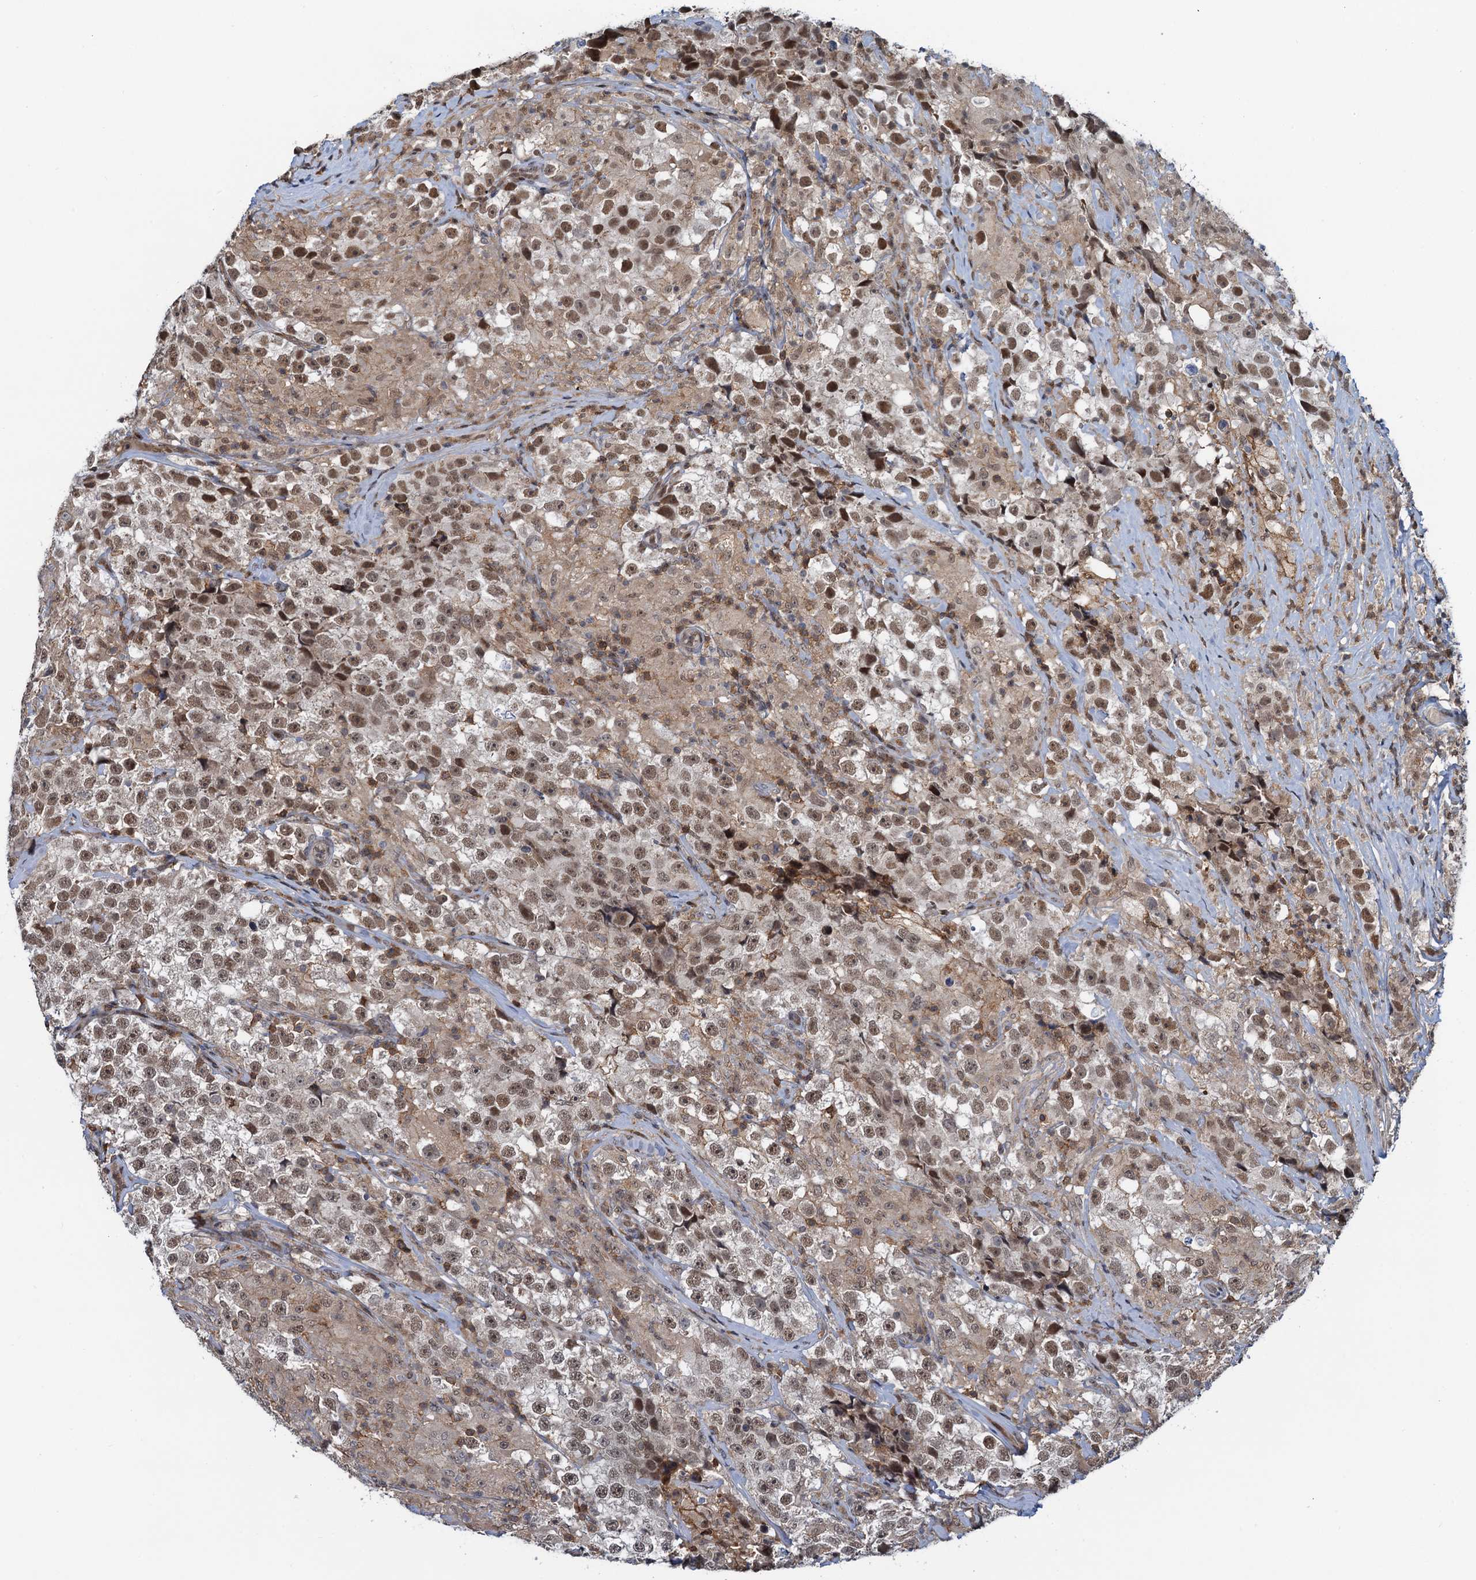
{"staining": {"intensity": "moderate", "quantity": ">75%", "location": "nuclear"}, "tissue": "testis cancer", "cell_type": "Tumor cells", "image_type": "cancer", "snomed": [{"axis": "morphology", "description": "Seminoma, NOS"}, {"axis": "topography", "description": "Testis"}], "caption": "Immunohistochemistry photomicrograph of testis seminoma stained for a protein (brown), which demonstrates medium levels of moderate nuclear staining in about >75% of tumor cells.", "gene": "ZNF609", "patient": {"sex": "male", "age": 46}}